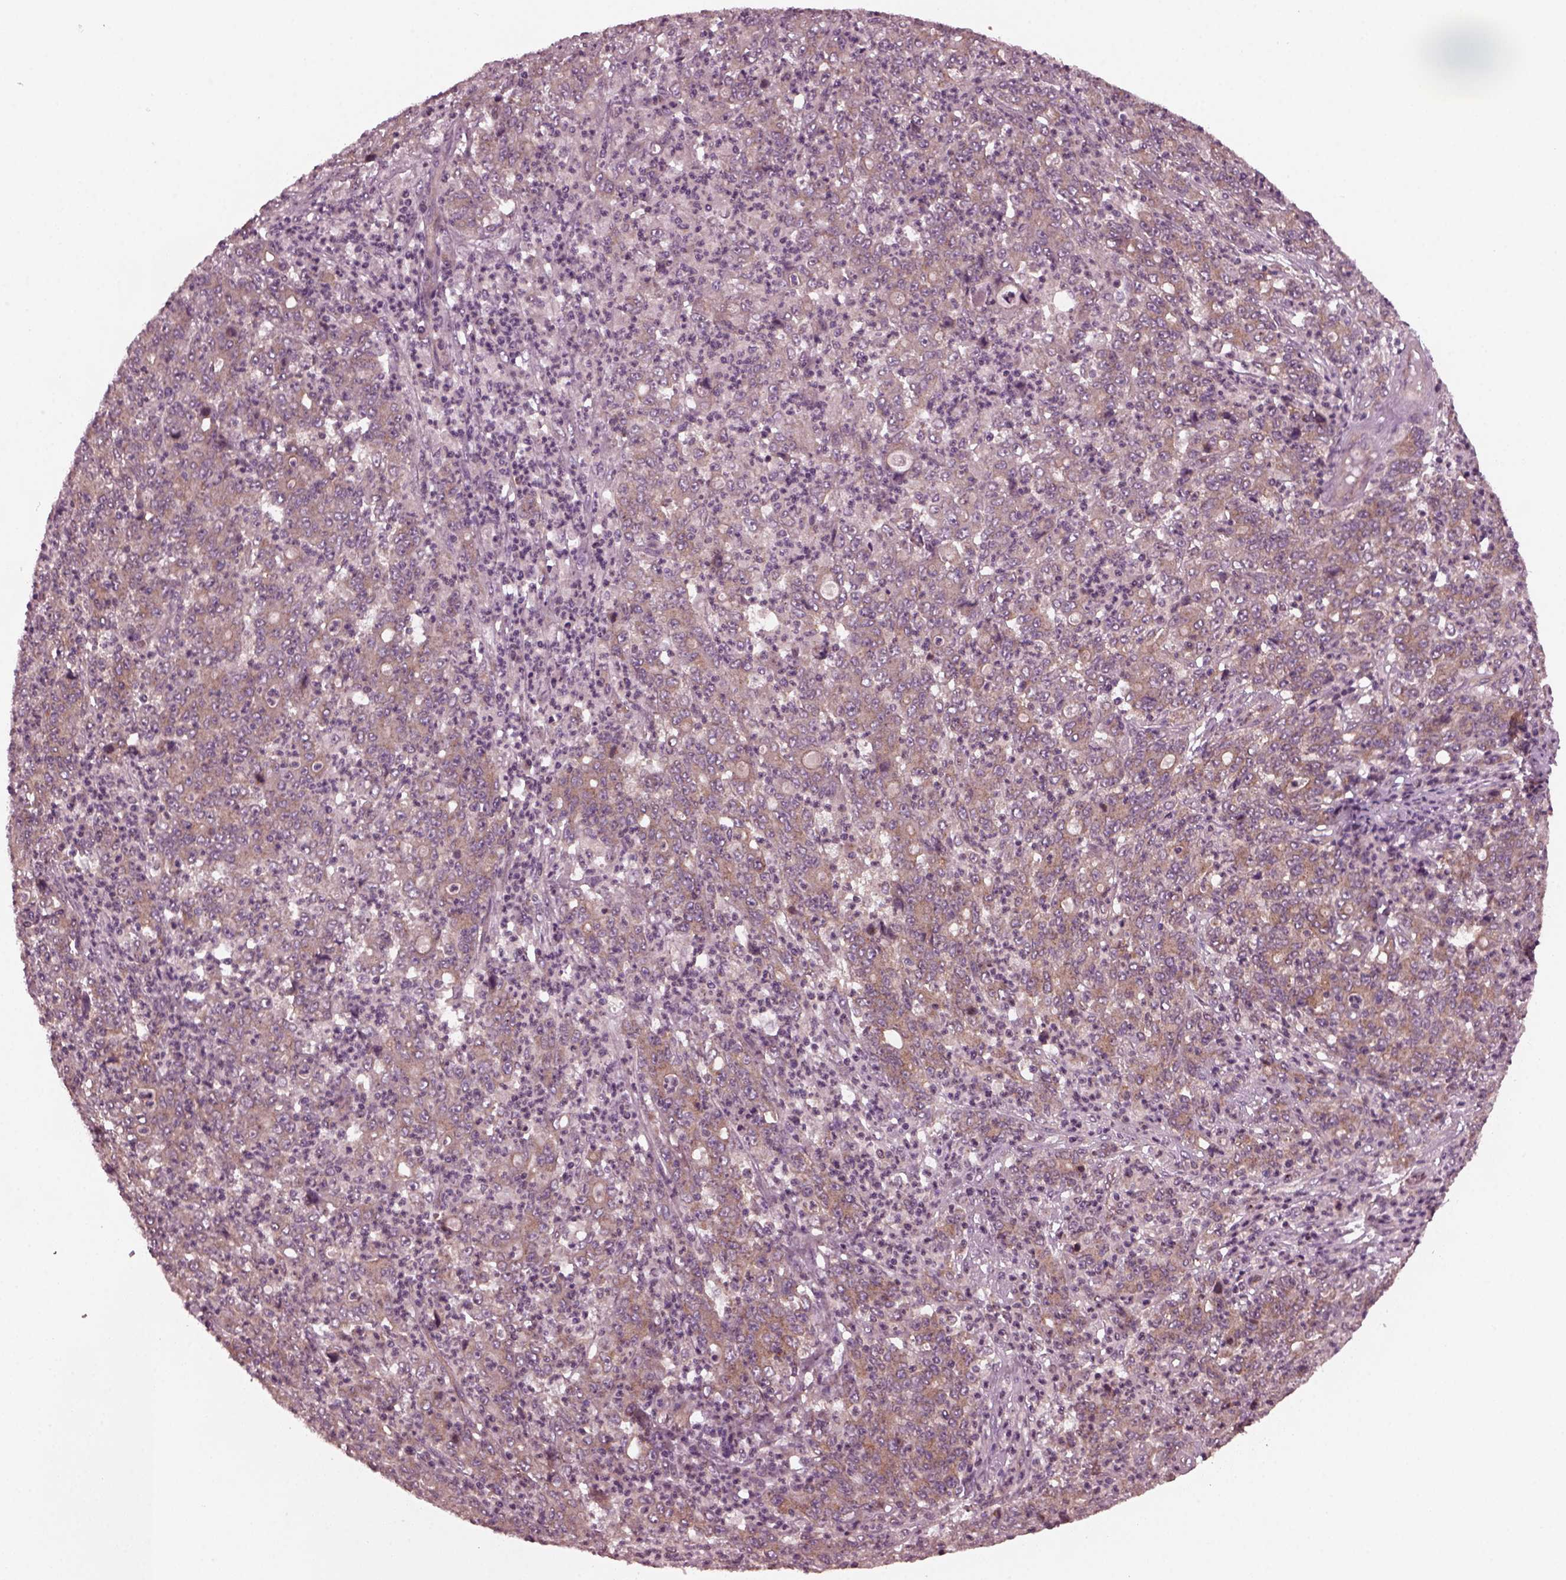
{"staining": {"intensity": "moderate", "quantity": ">75%", "location": "cytoplasmic/membranous"}, "tissue": "stomach cancer", "cell_type": "Tumor cells", "image_type": "cancer", "snomed": [{"axis": "morphology", "description": "Adenocarcinoma, NOS"}, {"axis": "topography", "description": "Stomach, lower"}], "caption": "Tumor cells reveal medium levels of moderate cytoplasmic/membranous expression in about >75% of cells in human stomach cancer (adenocarcinoma).", "gene": "TUBG1", "patient": {"sex": "female", "age": 71}}